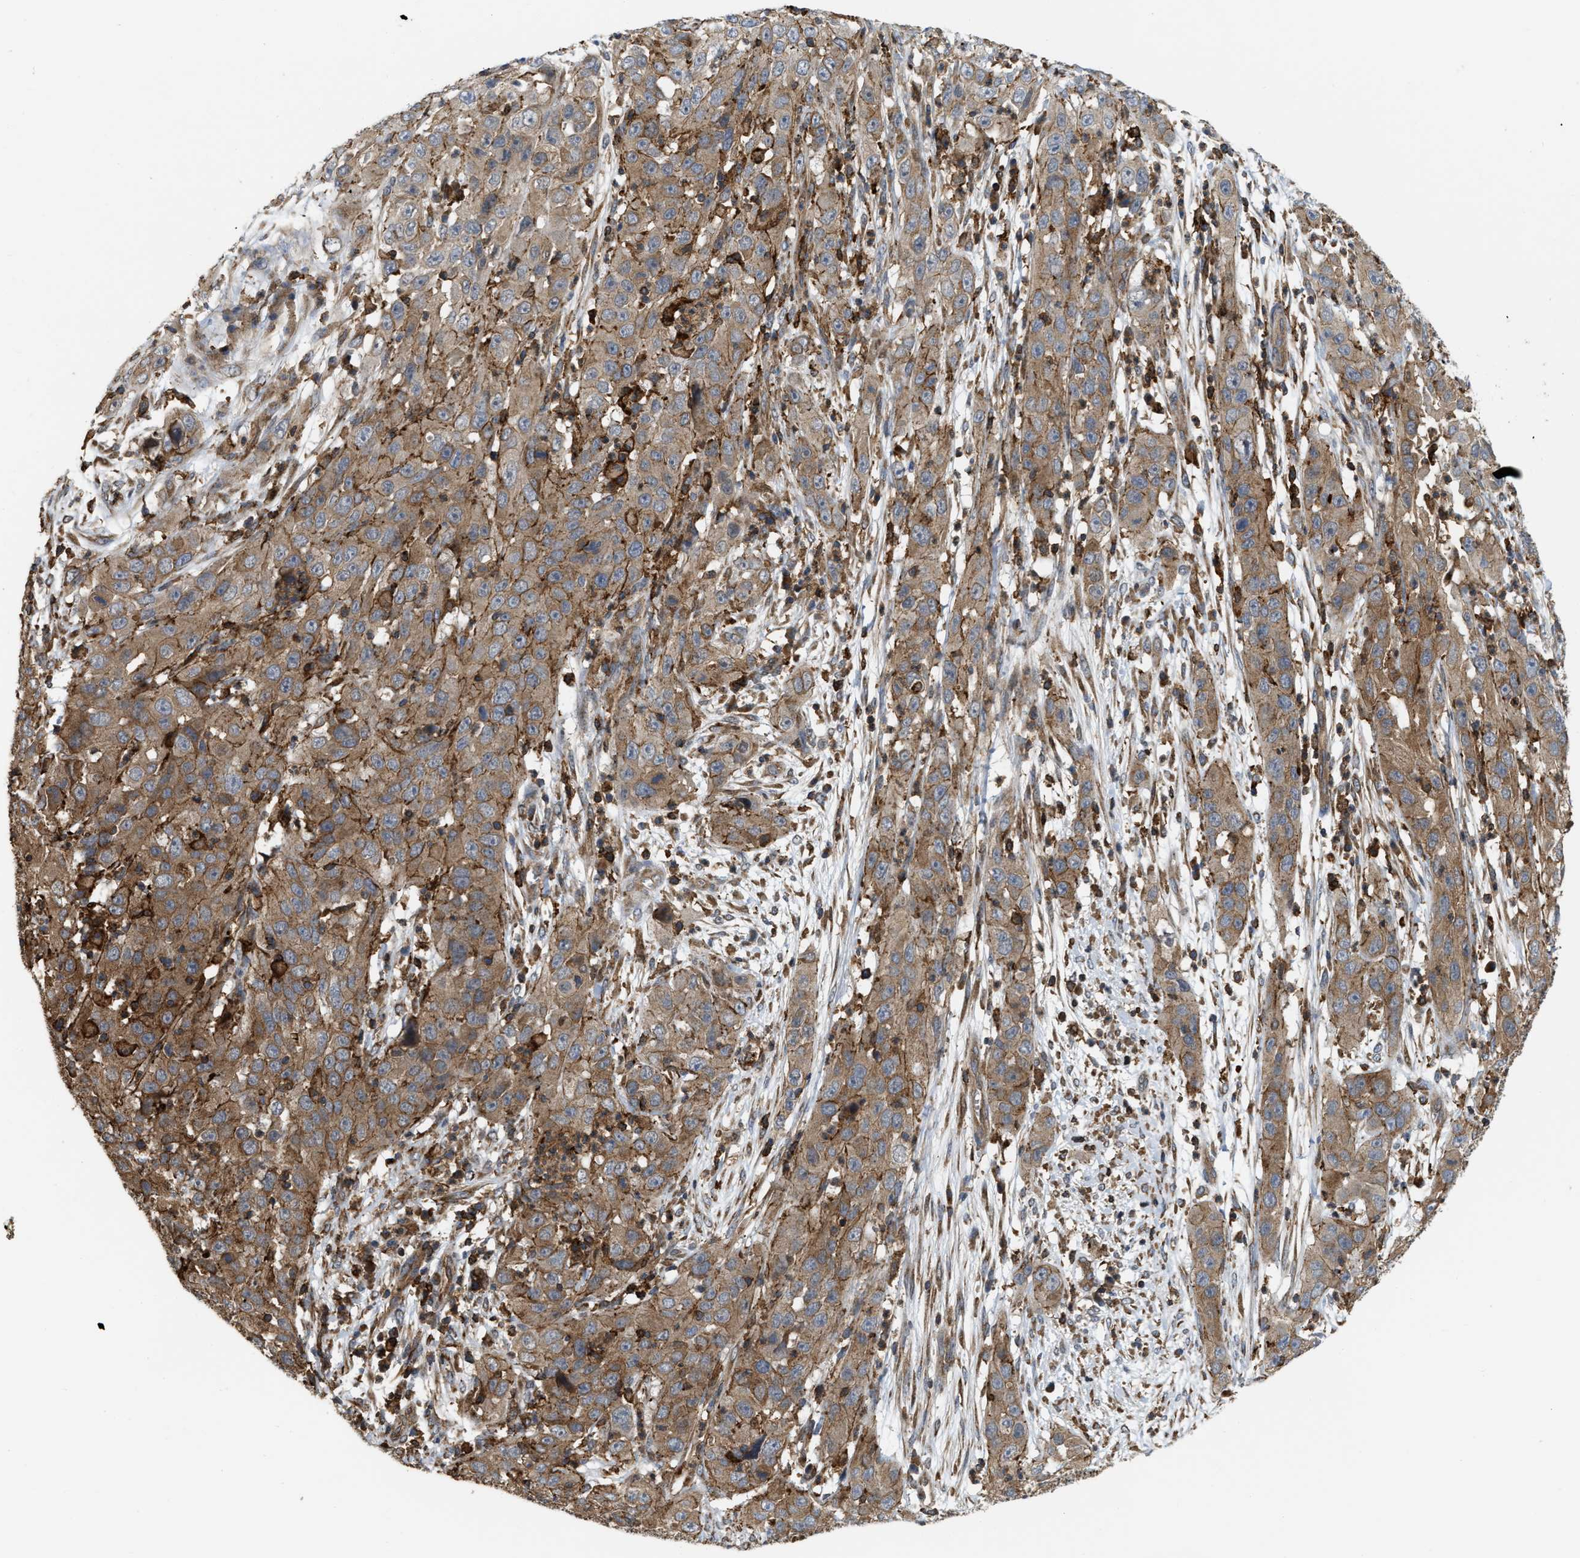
{"staining": {"intensity": "moderate", "quantity": ">75%", "location": "cytoplasmic/membranous"}, "tissue": "cervical cancer", "cell_type": "Tumor cells", "image_type": "cancer", "snomed": [{"axis": "morphology", "description": "Squamous cell carcinoma, NOS"}, {"axis": "topography", "description": "Cervix"}], "caption": "Moderate cytoplasmic/membranous positivity for a protein is identified in about >75% of tumor cells of cervical cancer (squamous cell carcinoma) using immunohistochemistry (IHC).", "gene": "IQCE", "patient": {"sex": "female", "age": 32}}